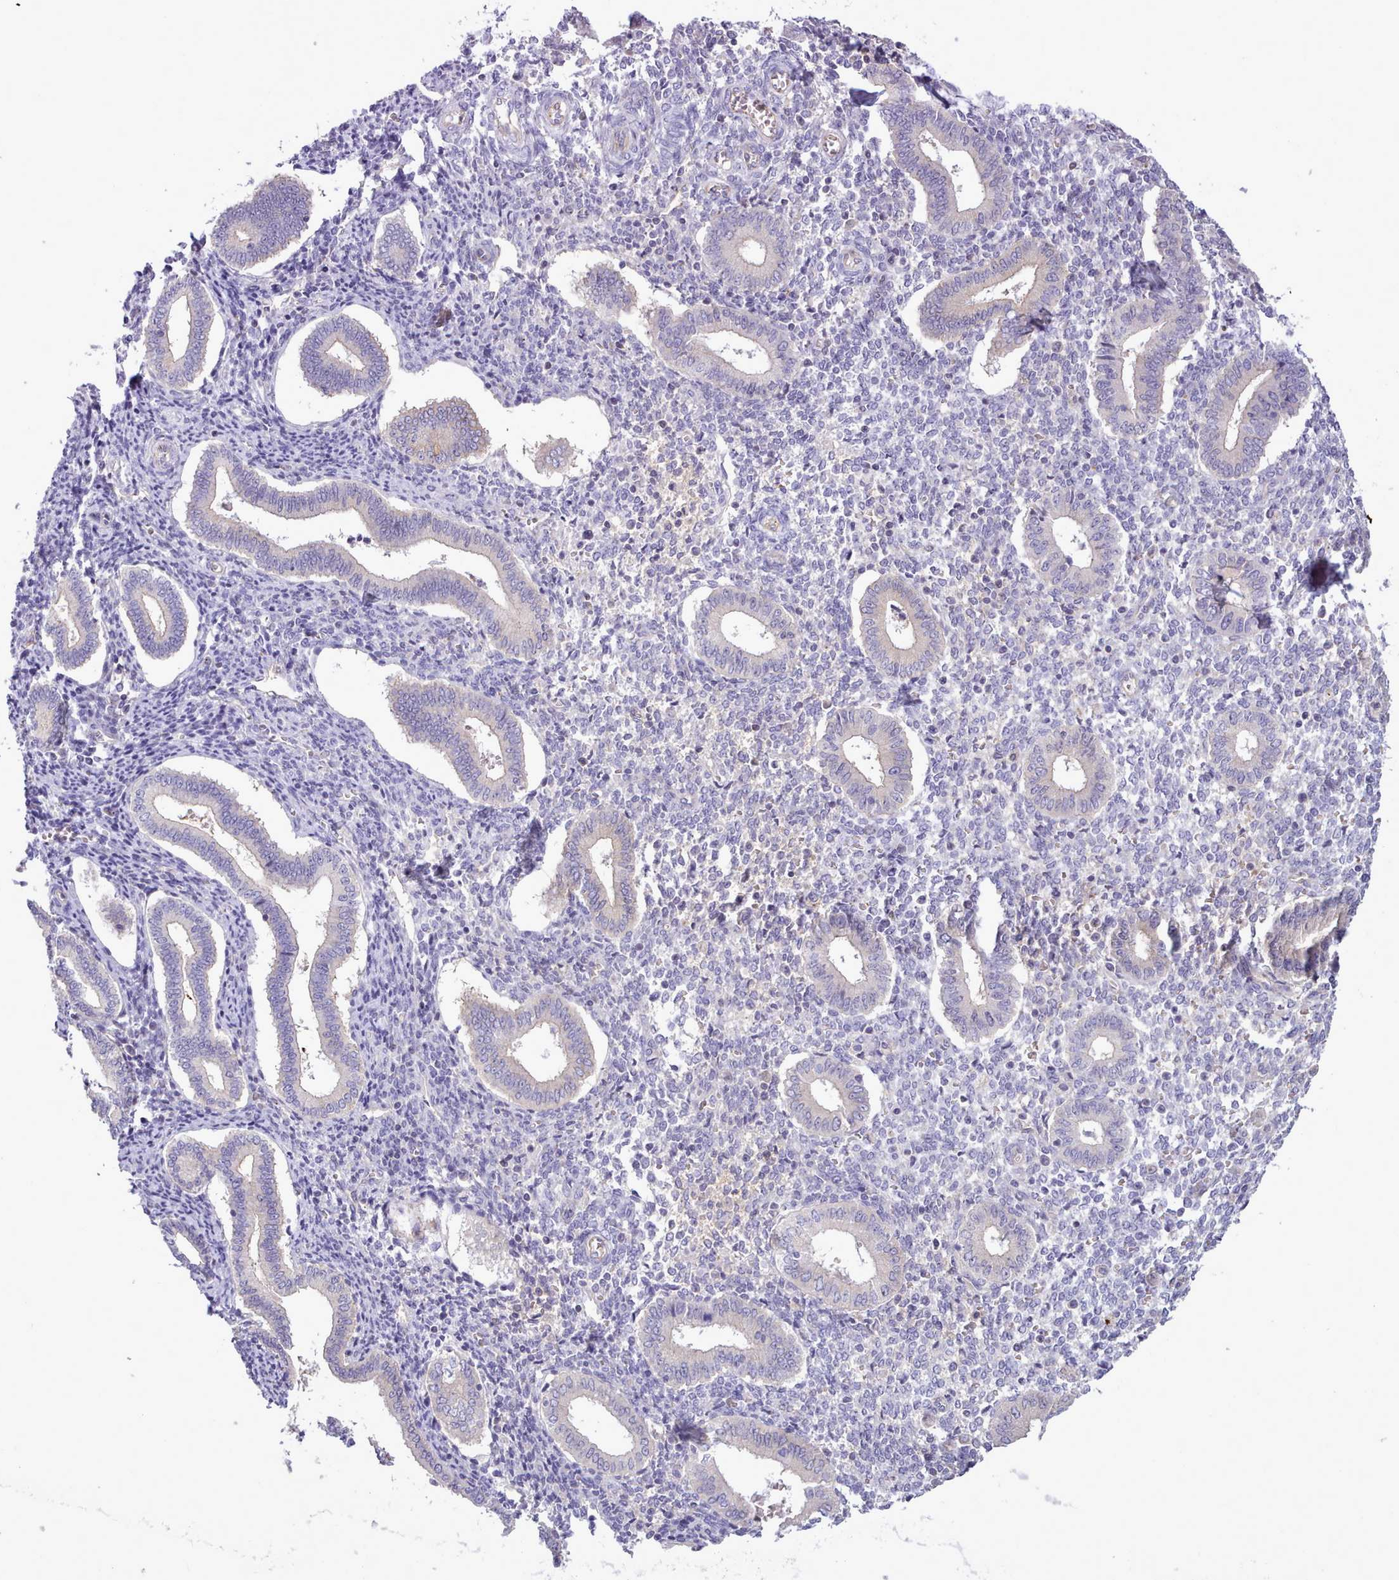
{"staining": {"intensity": "negative", "quantity": "none", "location": "none"}, "tissue": "endometrium", "cell_type": "Cells in endometrial stroma", "image_type": "normal", "snomed": [{"axis": "morphology", "description": "Normal tissue, NOS"}, {"axis": "topography", "description": "Endometrium"}], "caption": "Immunohistochemistry (IHC) of benign human endometrium shows no expression in cells in endometrial stroma.", "gene": "CYP2A13", "patient": {"sex": "female", "age": 44}}